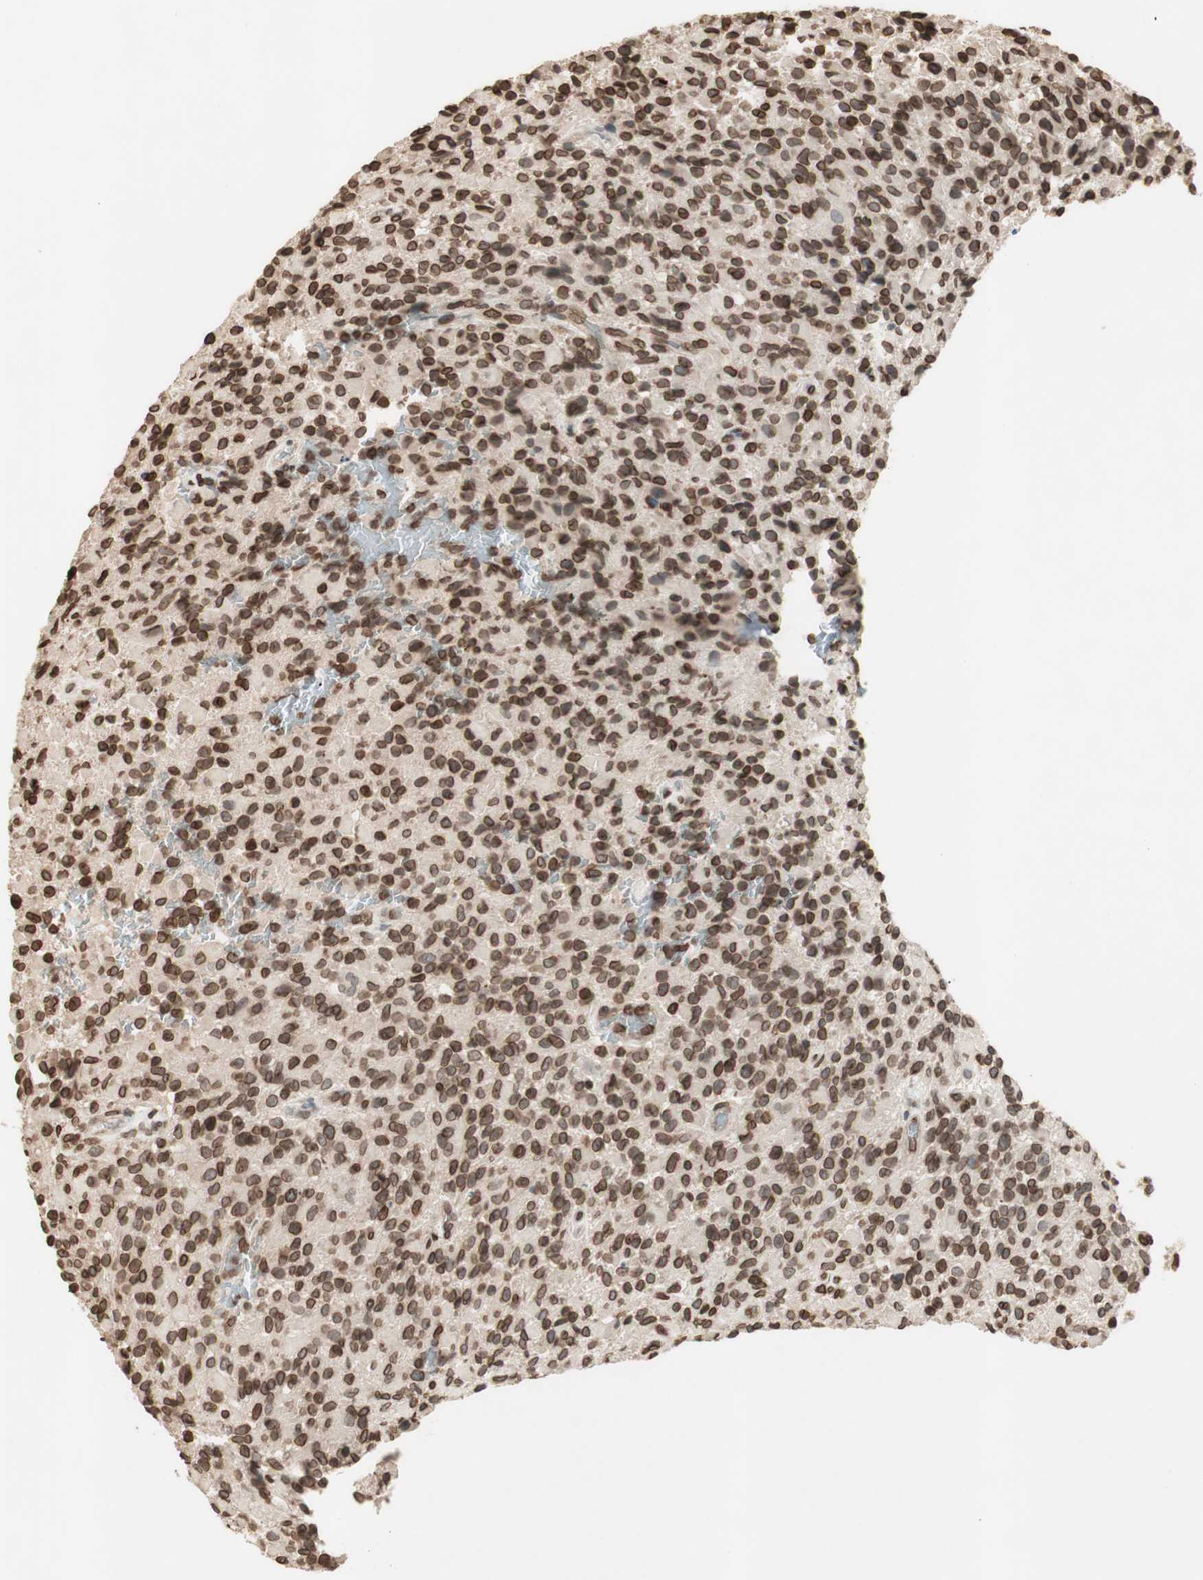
{"staining": {"intensity": "moderate", "quantity": ">75%", "location": "cytoplasmic/membranous,nuclear"}, "tissue": "glioma", "cell_type": "Tumor cells", "image_type": "cancer", "snomed": [{"axis": "morphology", "description": "Glioma, malignant, High grade"}, {"axis": "topography", "description": "Brain"}], "caption": "IHC micrograph of glioma stained for a protein (brown), which displays medium levels of moderate cytoplasmic/membranous and nuclear staining in approximately >75% of tumor cells.", "gene": "TMPO", "patient": {"sex": "male", "age": 71}}